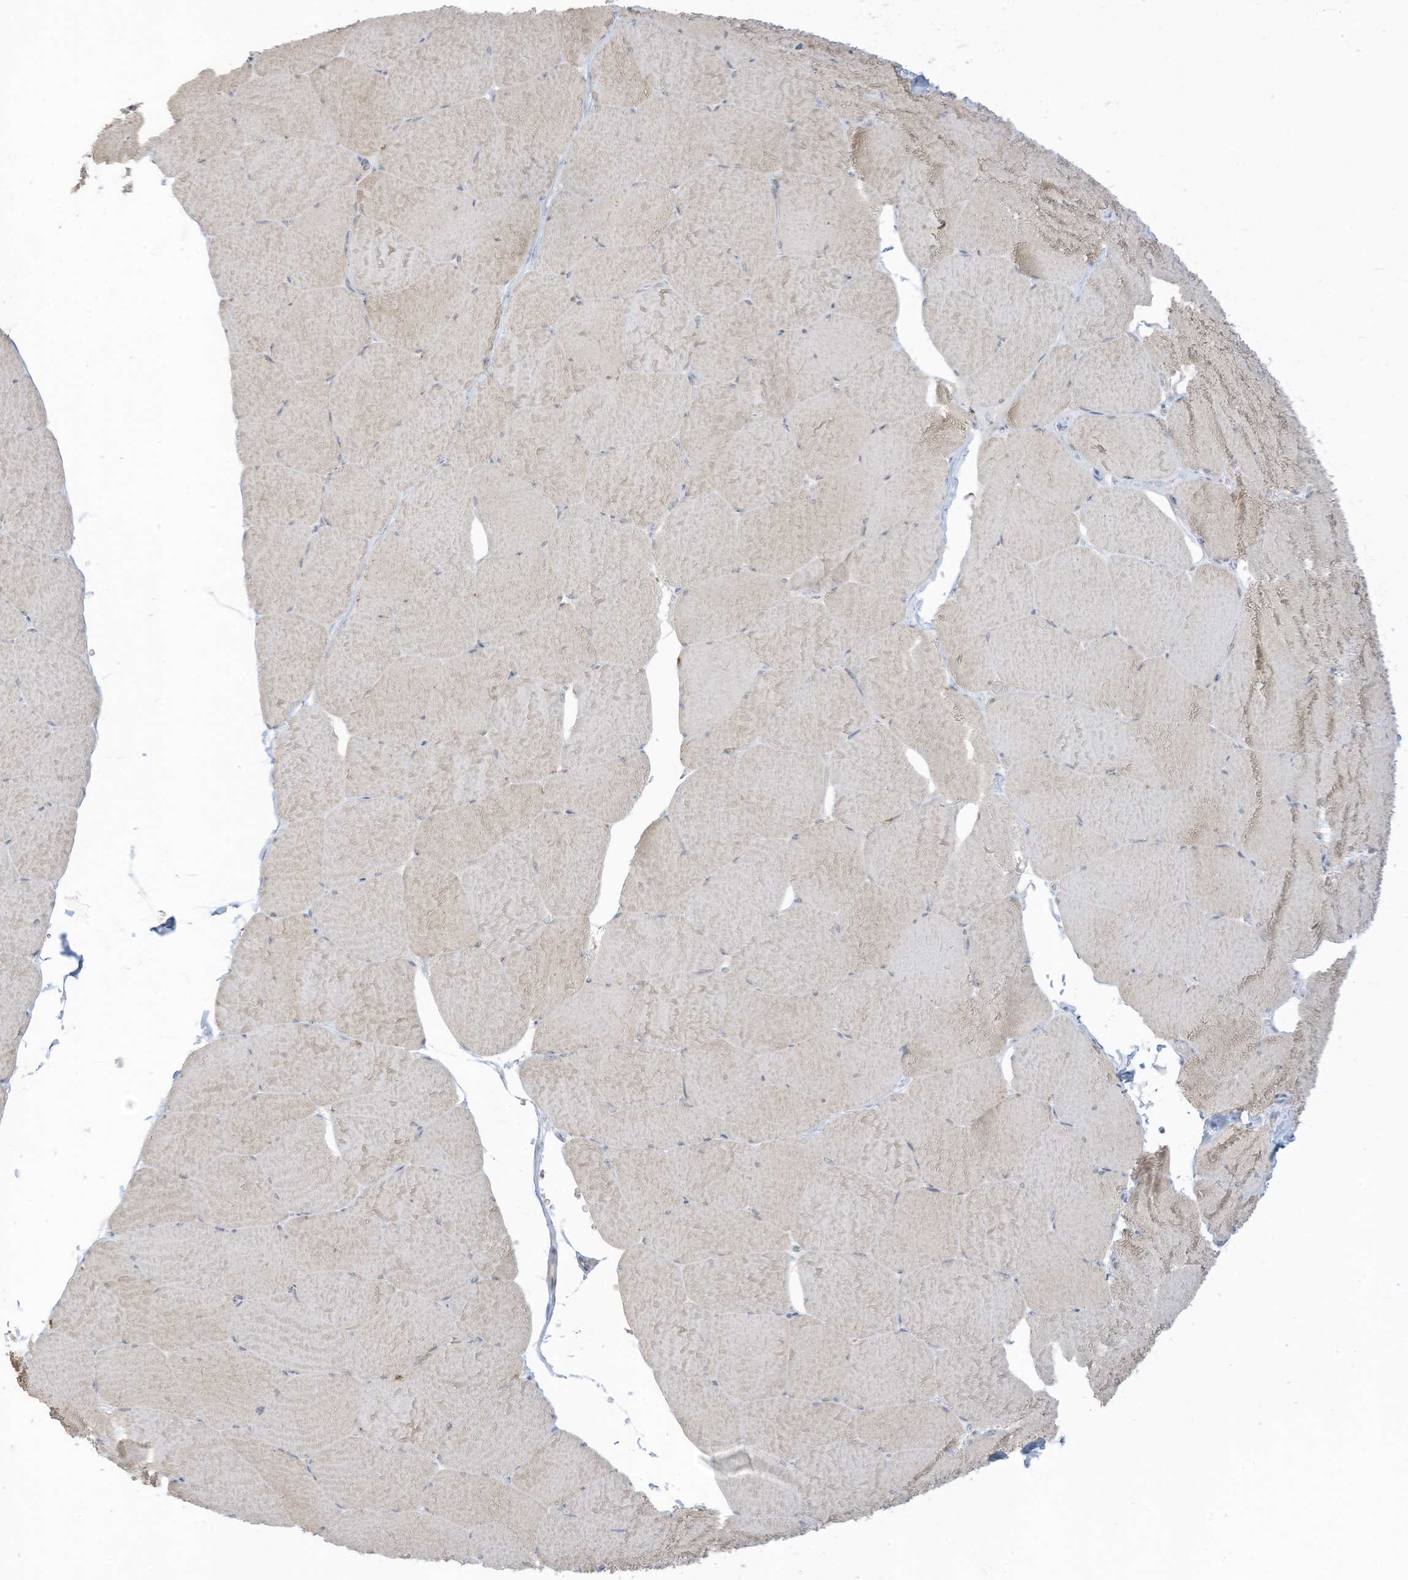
{"staining": {"intensity": "moderate", "quantity": ">75%", "location": "cytoplasmic/membranous"}, "tissue": "skeletal muscle", "cell_type": "Myocytes", "image_type": "normal", "snomed": [{"axis": "morphology", "description": "Normal tissue, NOS"}, {"axis": "topography", "description": "Skeletal muscle"}, {"axis": "topography", "description": "Head-Neck"}], "caption": "Skeletal muscle was stained to show a protein in brown. There is medium levels of moderate cytoplasmic/membranous staining in approximately >75% of myocytes. Using DAB (brown) and hematoxylin (blue) stains, captured at high magnification using brightfield microscopy.", "gene": "ASPRV1", "patient": {"sex": "male", "age": 66}}